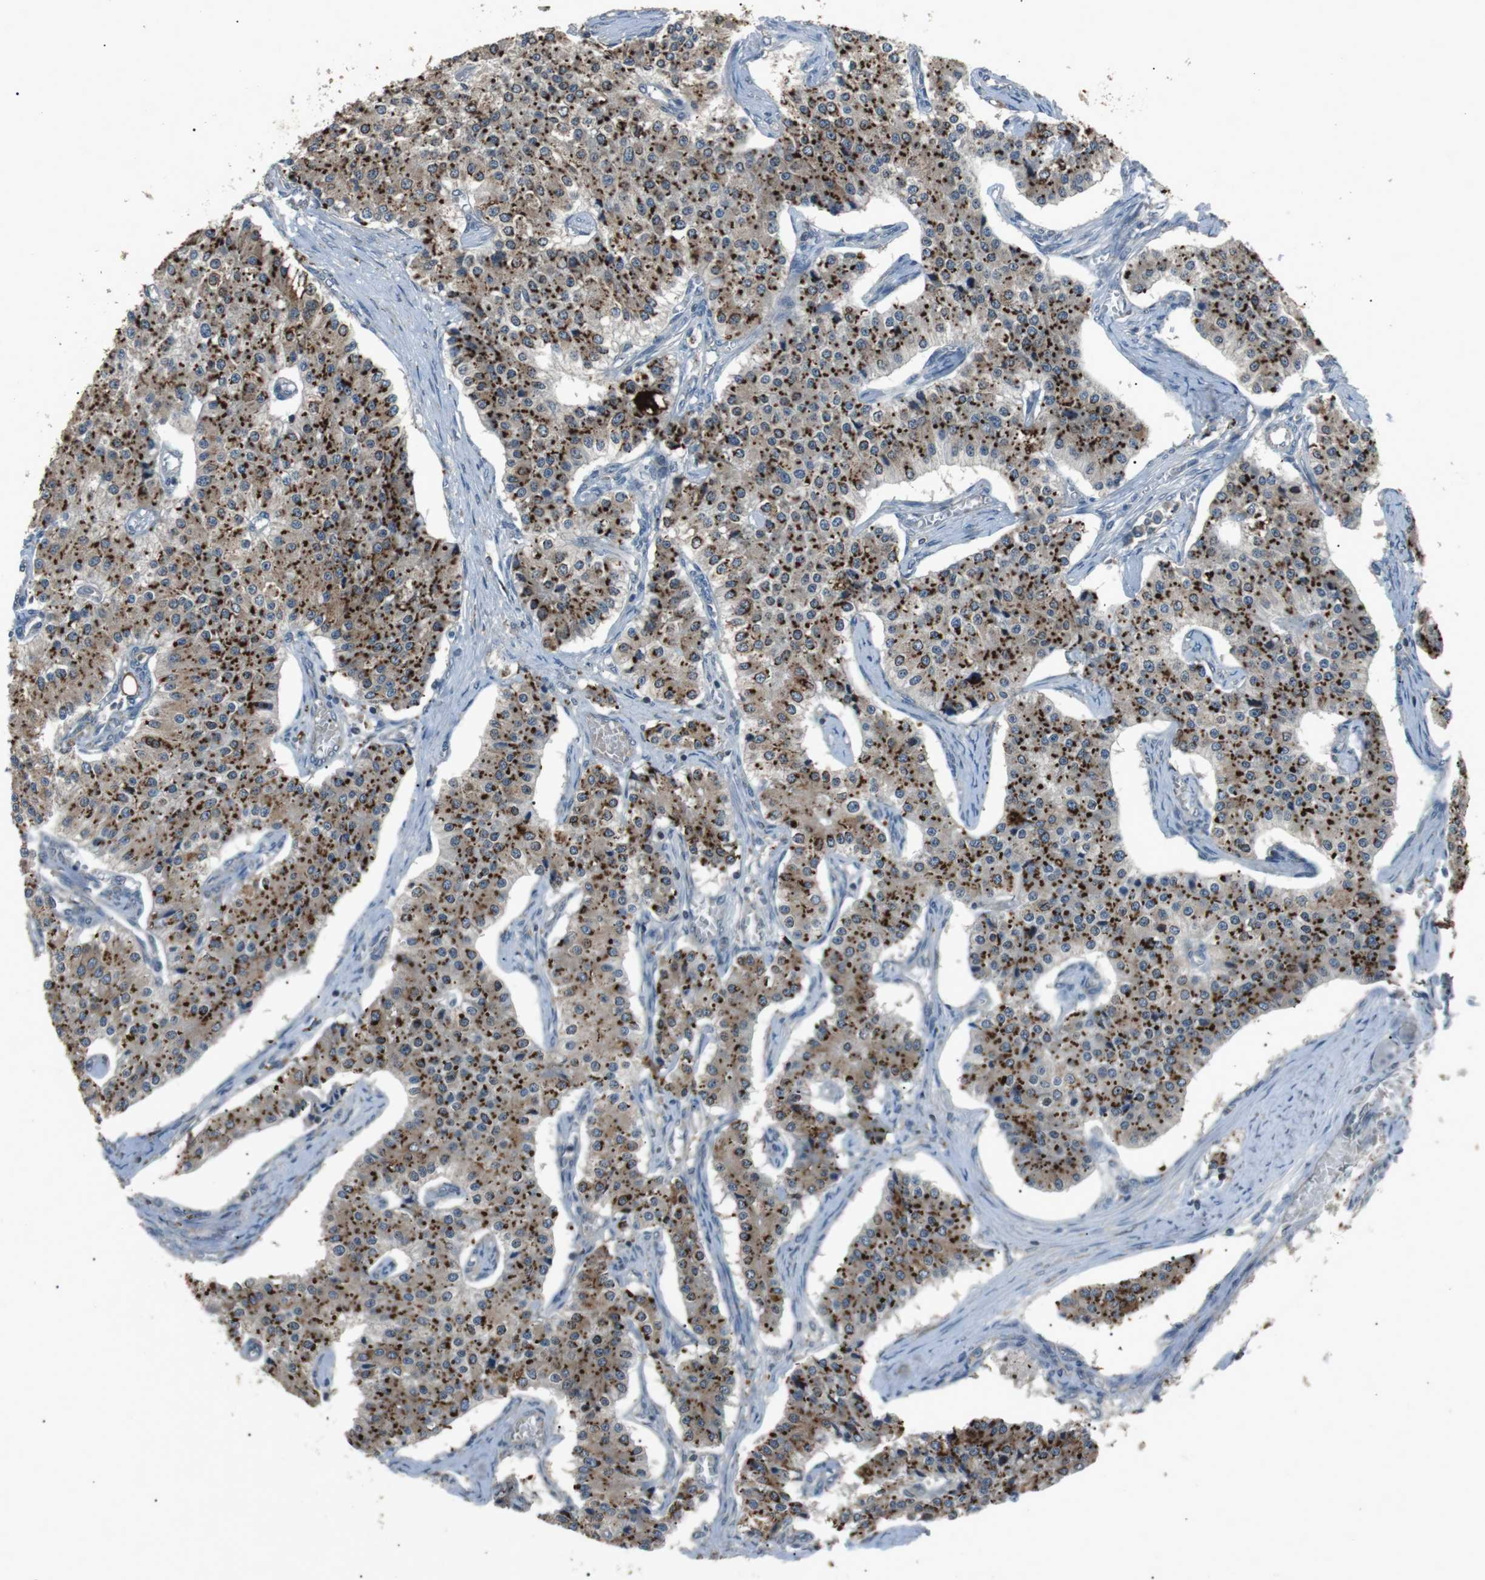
{"staining": {"intensity": "strong", "quantity": ">75%", "location": "cytoplasmic/membranous"}, "tissue": "carcinoid", "cell_type": "Tumor cells", "image_type": "cancer", "snomed": [{"axis": "morphology", "description": "Carcinoid, malignant, NOS"}, {"axis": "topography", "description": "Colon"}], "caption": "This is an image of IHC staining of carcinoid (malignant), which shows strong positivity in the cytoplasmic/membranous of tumor cells.", "gene": "NEK7", "patient": {"sex": "female", "age": 52}}